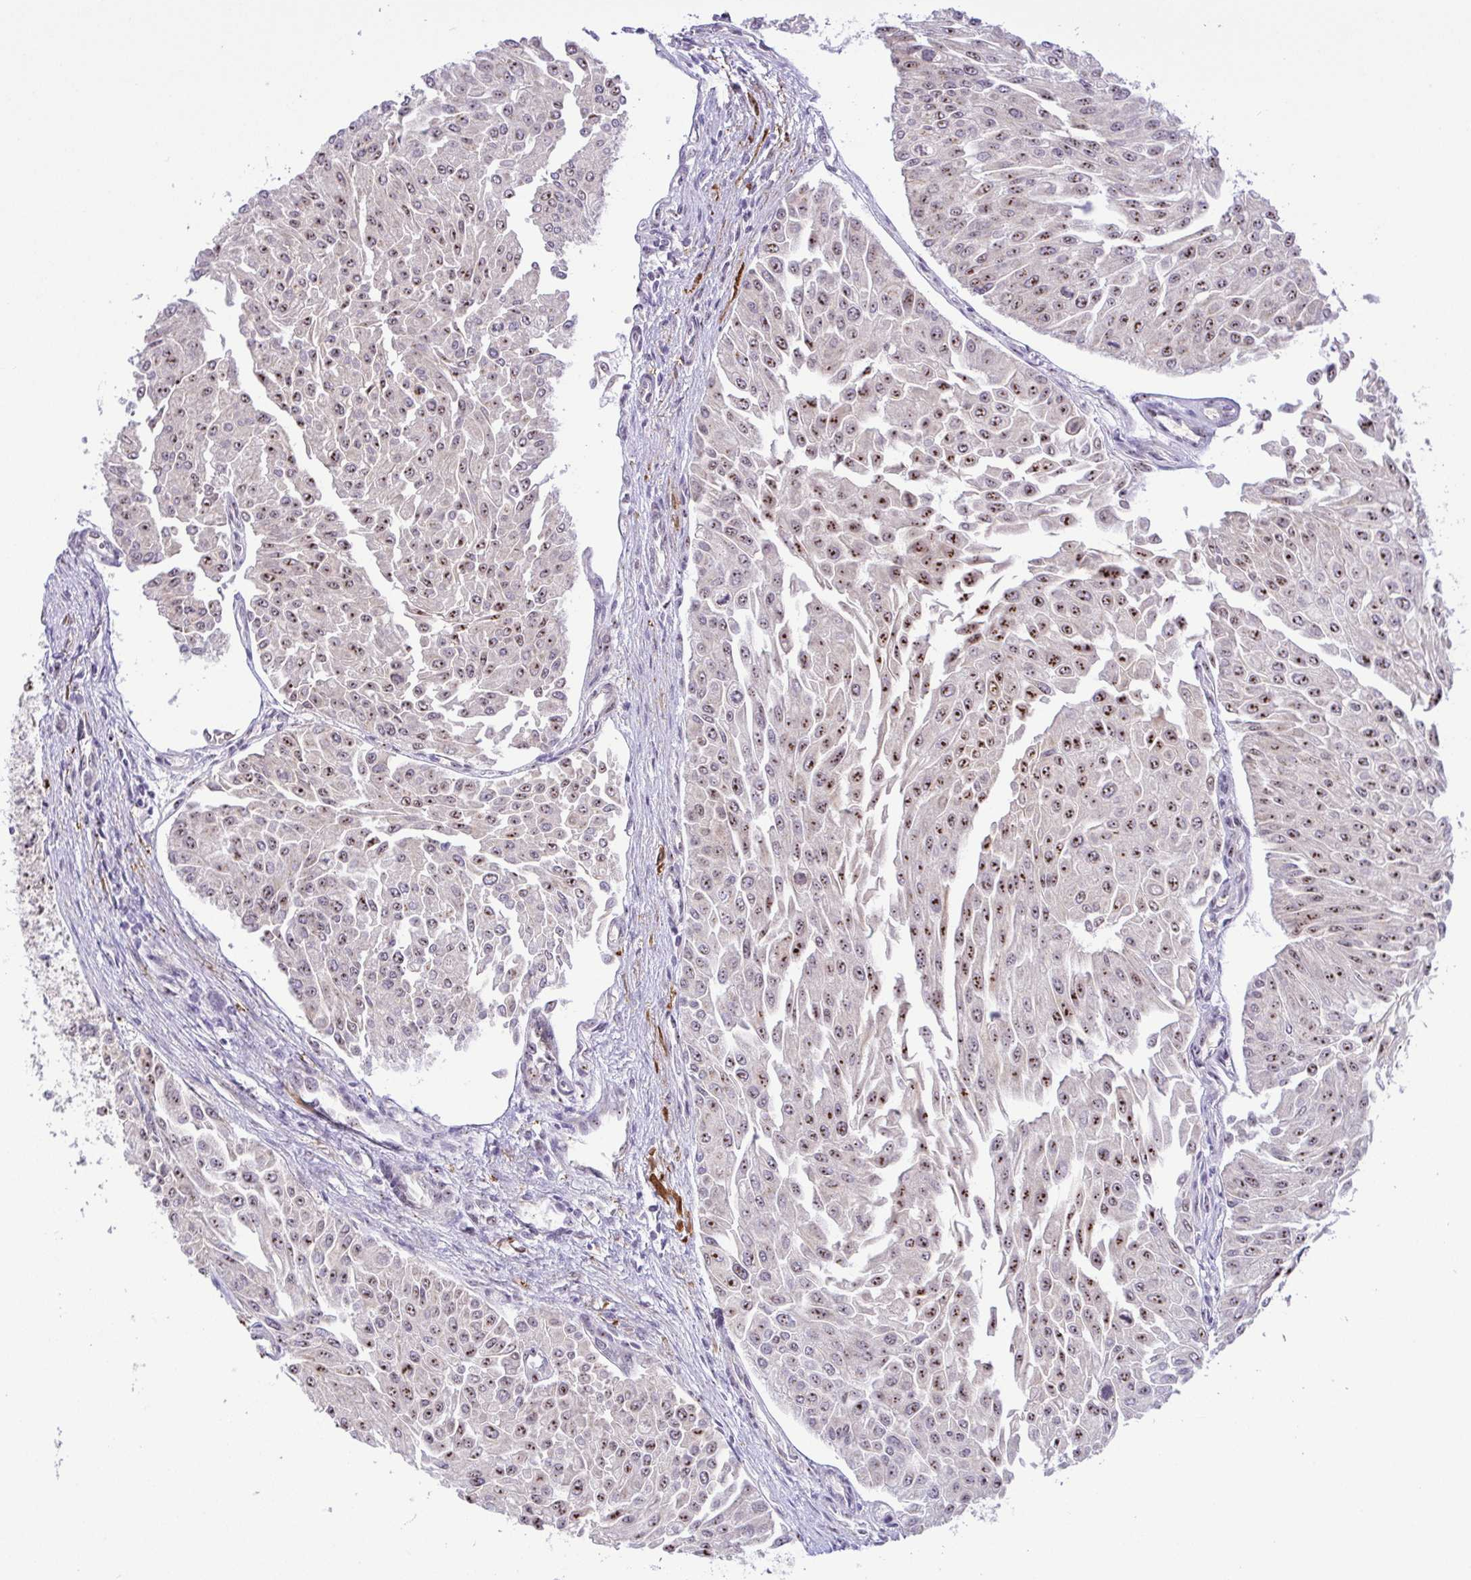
{"staining": {"intensity": "moderate", "quantity": "25%-75%", "location": "nuclear"}, "tissue": "urothelial cancer", "cell_type": "Tumor cells", "image_type": "cancer", "snomed": [{"axis": "morphology", "description": "Urothelial carcinoma, NOS"}, {"axis": "topography", "description": "Urinary bladder"}], "caption": "High-magnification brightfield microscopy of urothelial cancer stained with DAB (brown) and counterstained with hematoxylin (blue). tumor cells exhibit moderate nuclear expression is seen in about25%-75% of cells.", "gene": "RSL24D1", "patient": {"sex": "male", "age": 67}}